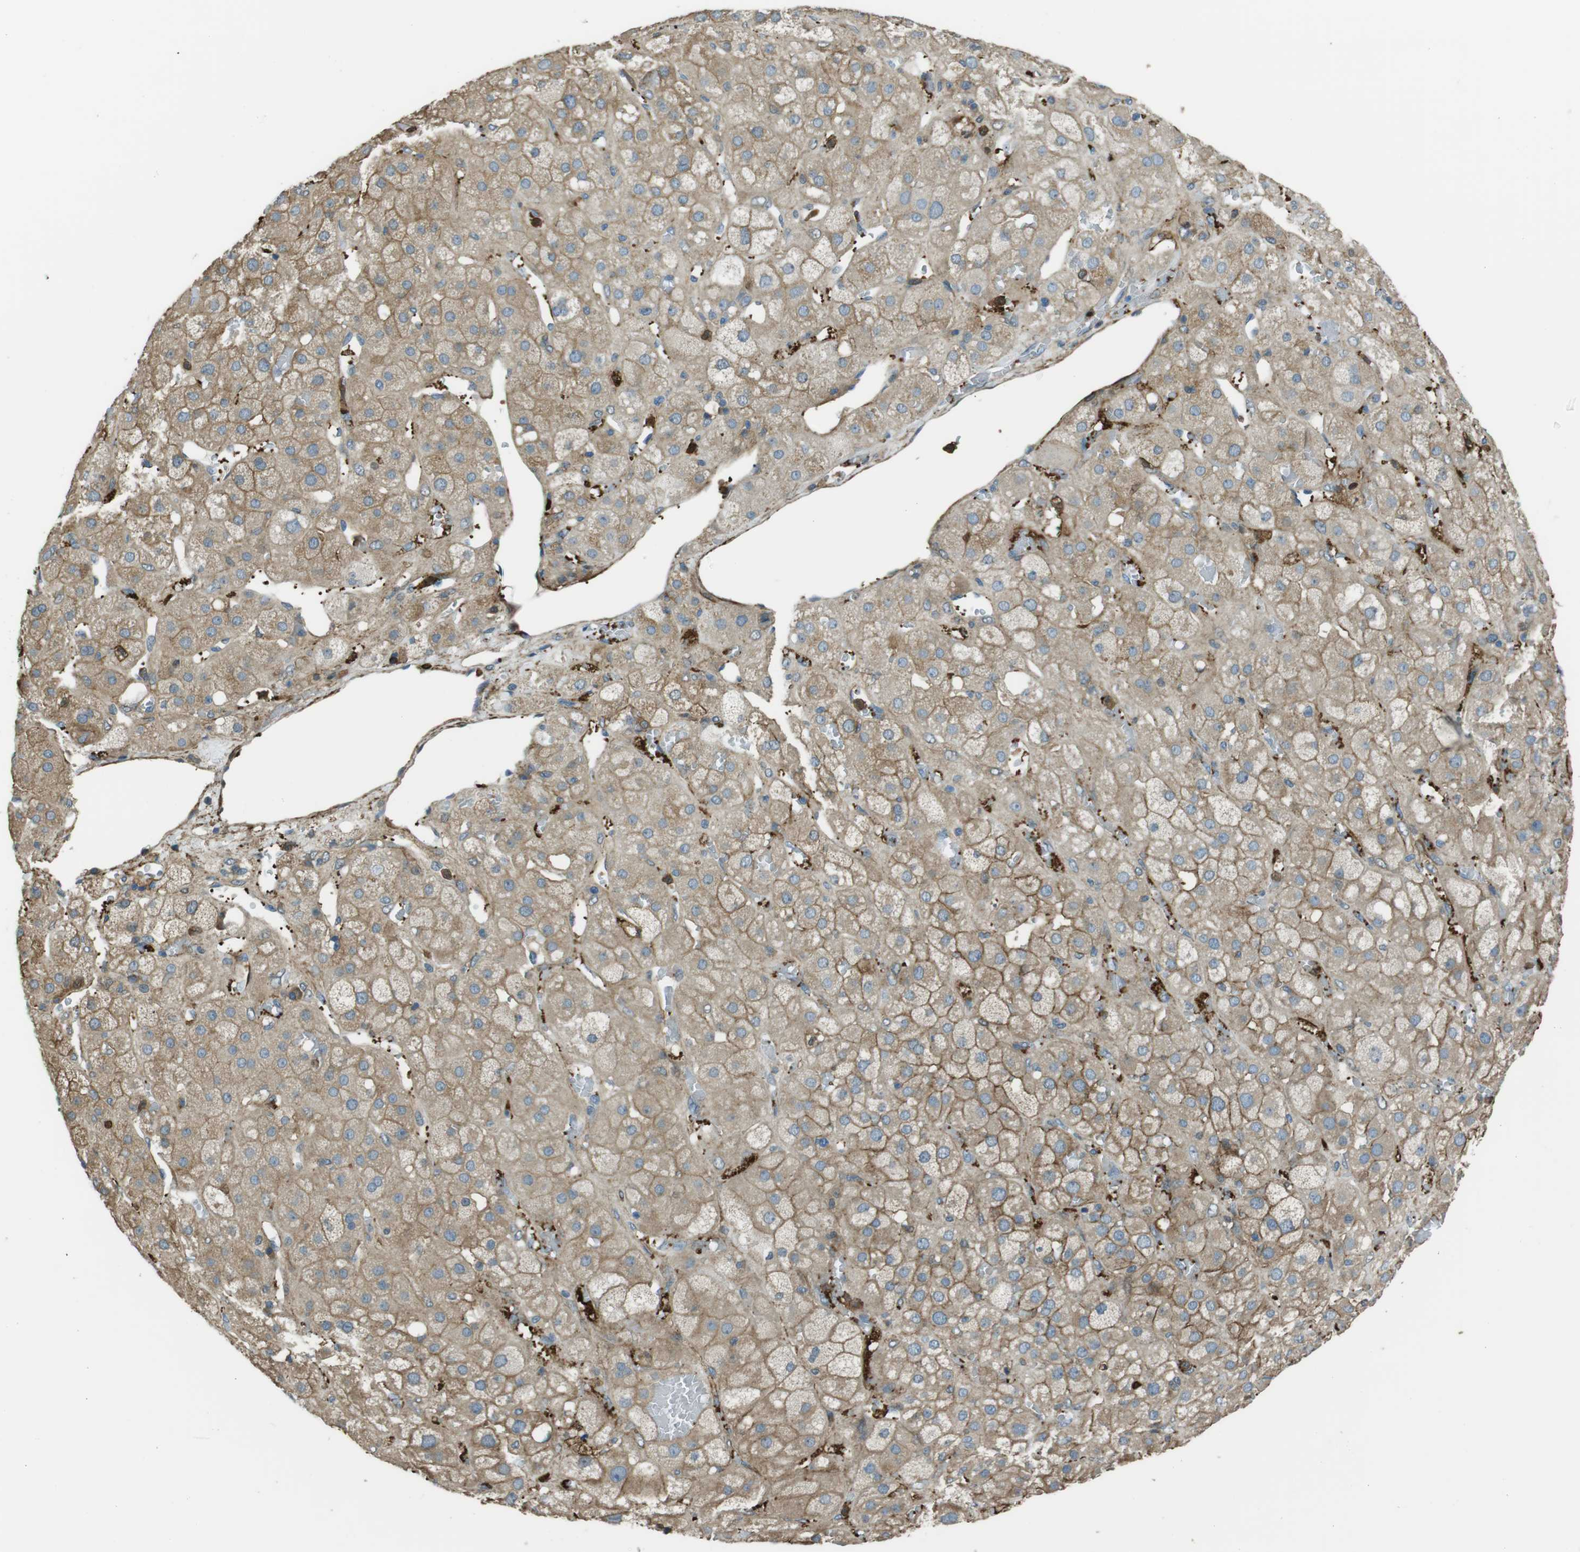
{"staining": {"intensity": "moderate", "quantity": ">75%", "location": "cytoplasmic/membranous"}, "tissue": "adrenal gland", "cell_type": "Glandular cells", "image_type": "normal", "snomed": [{"axis": "morphology", "description": "Normal tissue, NOS"}, {"axis": "topography", "description": "Adrenal gland"}], "caption": "This is an image of immunohistochemistry staining of unremarkable adrenal gland, which shows moderate expression in the cytoplasmic/membranous of glandular cells.", "gene": "SFT2D1", "patient": {"sex": "female", "age": 47}}